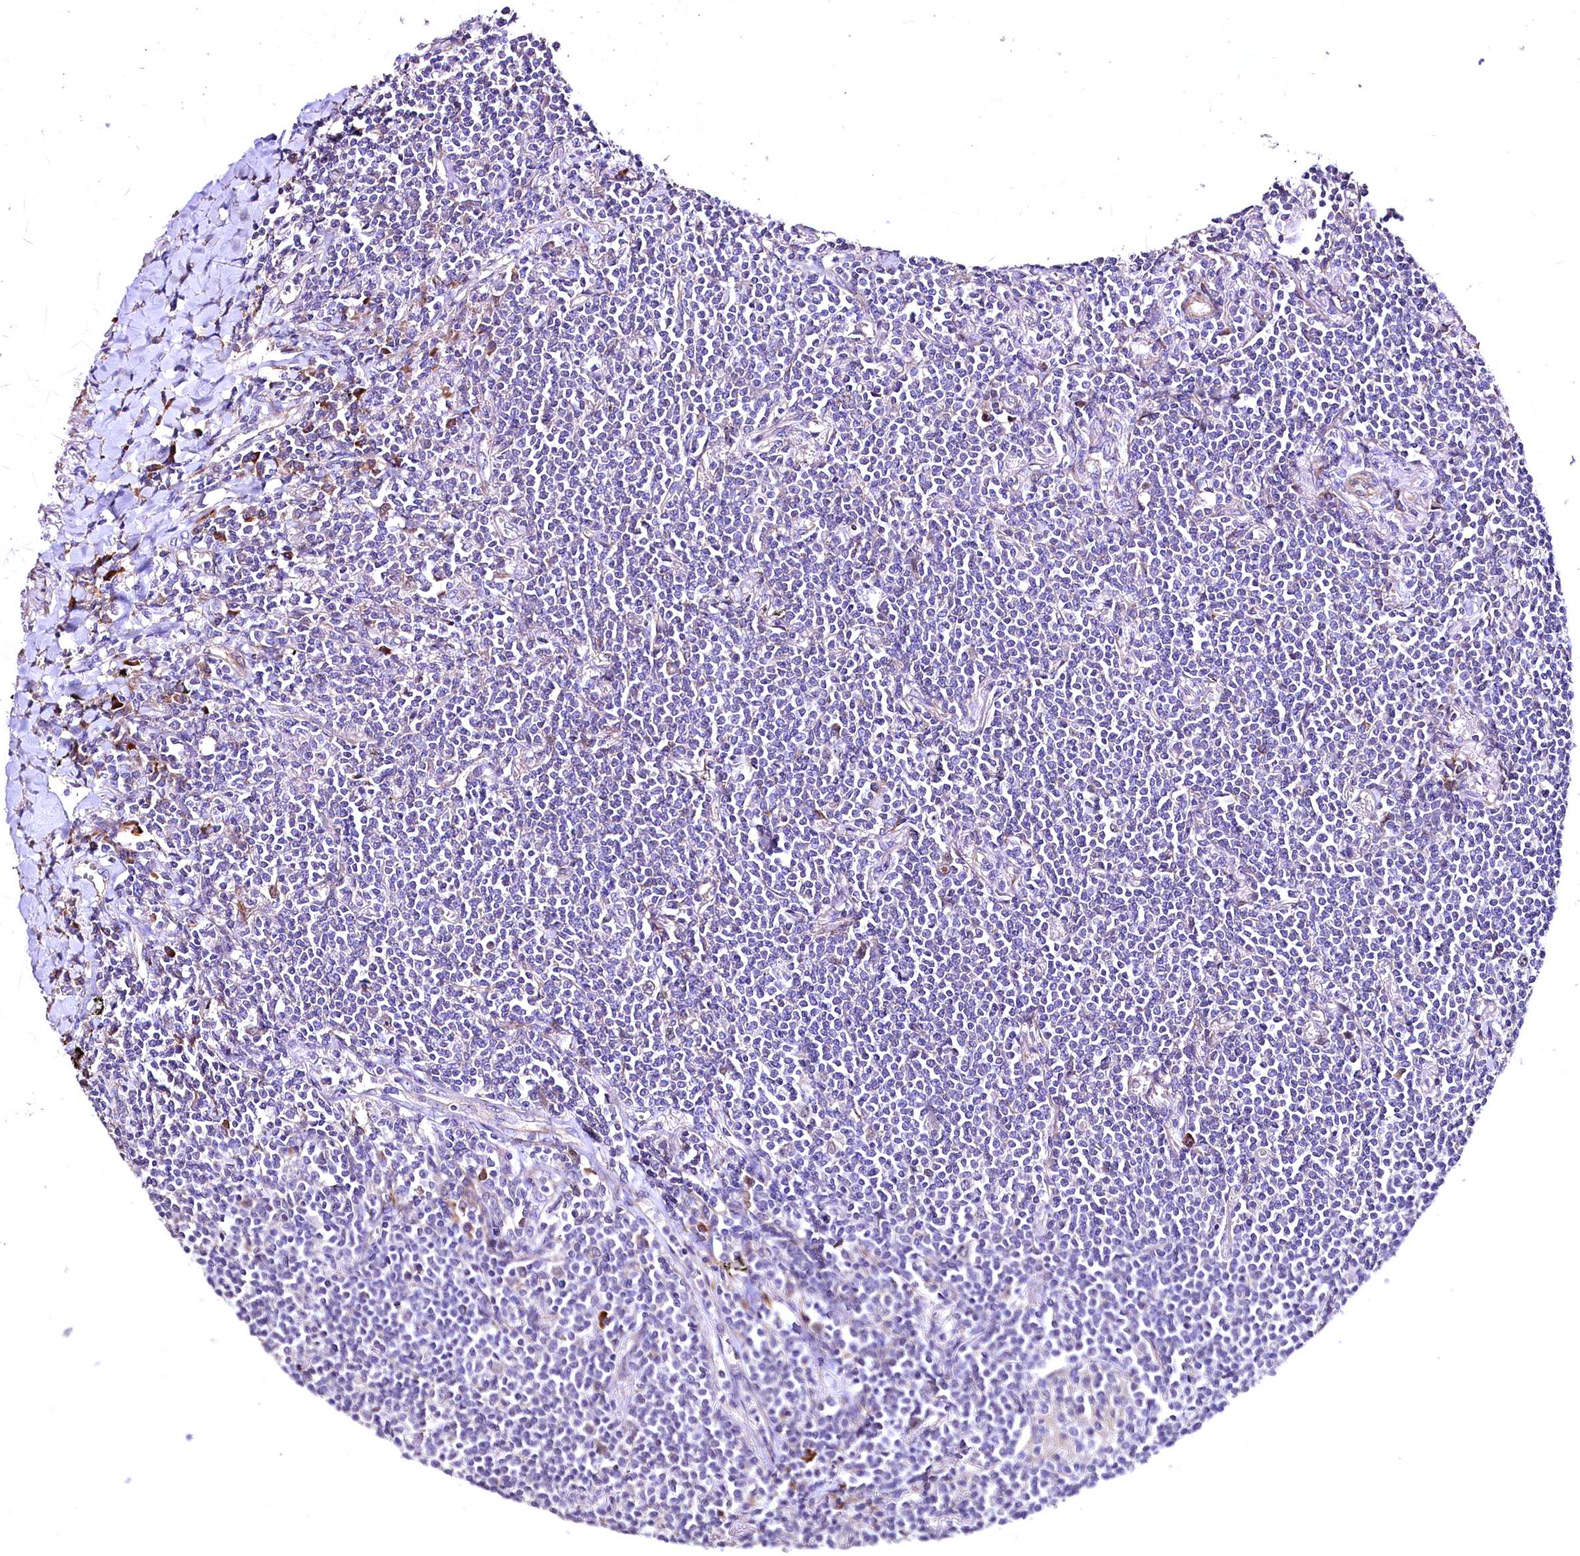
{"staining": {"intensity": "negative", "quantity": "none", "location": "none"}, "tissue": "lymphoma", "cell_type": "Tumor cells", "image_type": "cancer", "snomed": [{"axis": "morphology", "description": "Malignant lymphoma, non-Hodgkin's type, Low grade"}, {"axis": "topography", "description": "Lung"}], "caption": "Immunohistochemistry photomicrograph of neoplastic tissue: malignant lymphoma, non-Hodgkin's type (low-grade) stained with DAB (3,3'-diaminobenzidine) demonstrates no significant protein staining in tumor cells. (DAB IHC visualized using brightfield microscopy, high magnification).", "gene": "WNT8A", "patient": {"sex": "female", "age": 71}}